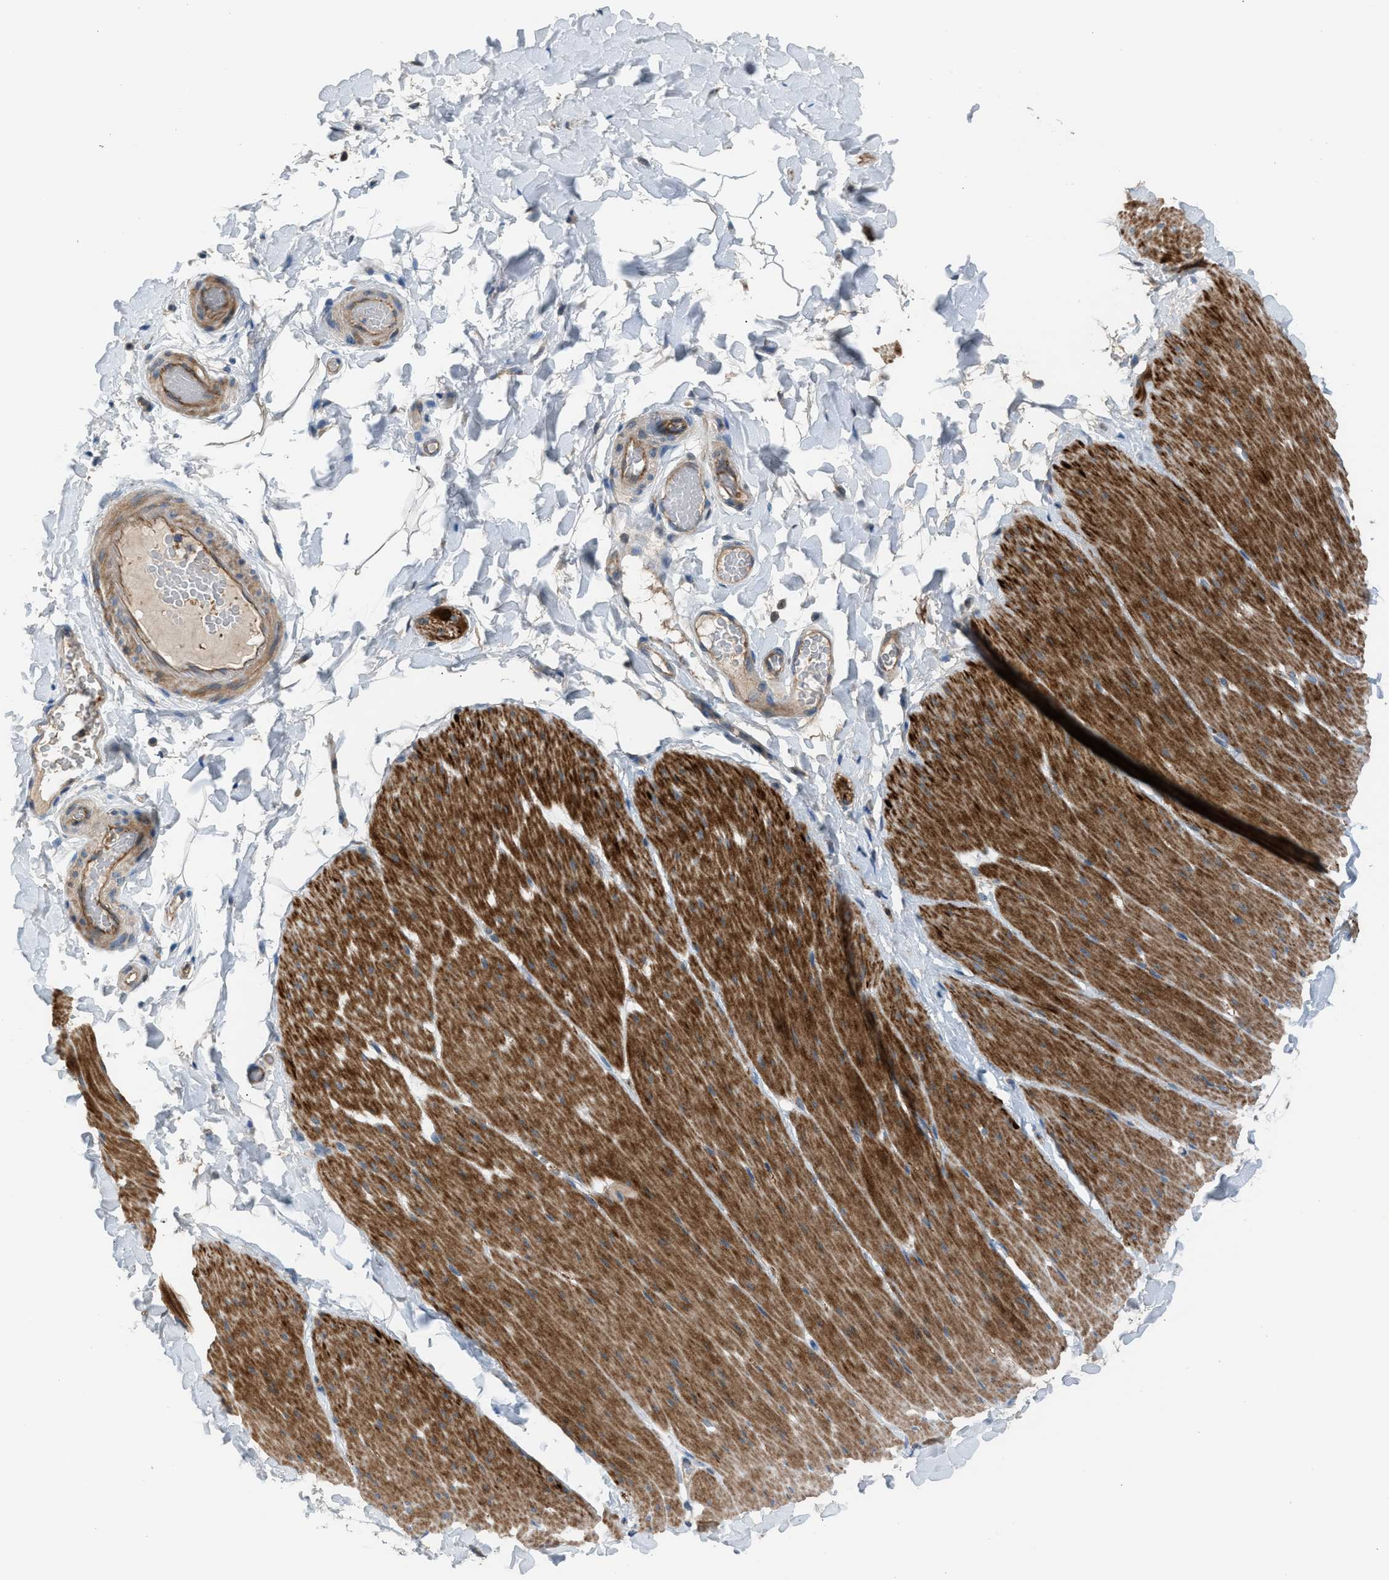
{"staining": {"intensity": "strong", "quantity": ">75%", "location": "cytoplasmic/membranous"}, "tissue": "smooth muscle", "cell_type": "Smooth muscle cells", "image_type": "normal", "snomed": [{"axis": "morphology", "description": "Normal tissue, NOS"}, {"axis": "topography", "description": "Smooth muscle"}, {"axis": "topography", "description": "Colon"}], "caption": "The immunohistochemical stain shows strong cytoplasmic/membranous expression in smooth muscle cells of benign smooth muscle.", "gene": "CRTC1", "patient": {"sex": "male", "age": 67}}